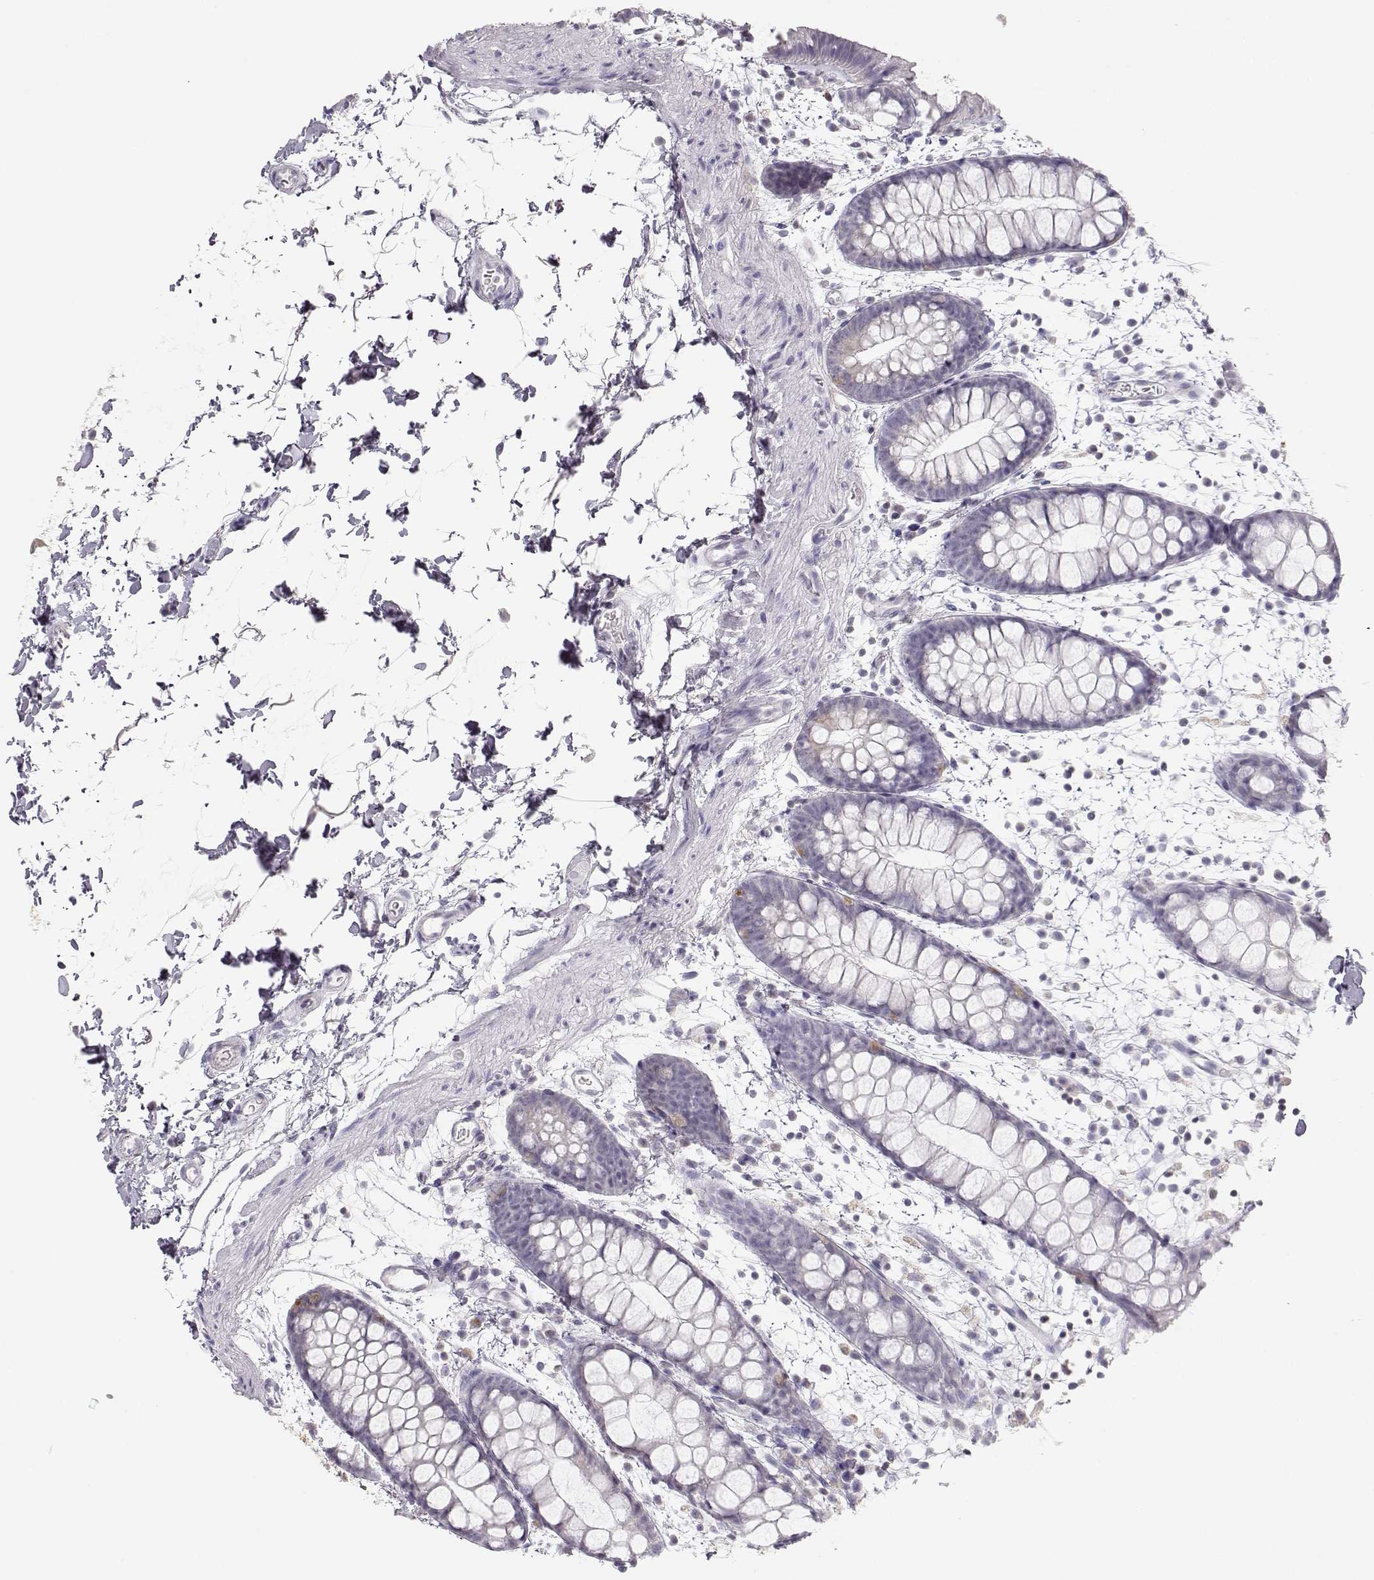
{"staining": {"intensity": "negative", "quantity": "none", "location": "none"}, "tissue": "rectum", "cell_type": "Glandular cells", "image_type": "normal", "snomed": [{"axis": "morphology", "description": "Normal tissue, NOS"}, {"axis": "topography", "description": "Rectum"}], "caption": "Immunohistochemistry (IHC) histopathology image of unremarkable rectum: rectum stained with DAB (3,3'-diaminobenzidine) demonstrates no significant protein staining in glandular cells.", "gene": "FAM166A", "patient": {"sex": "male", "age": 57}}